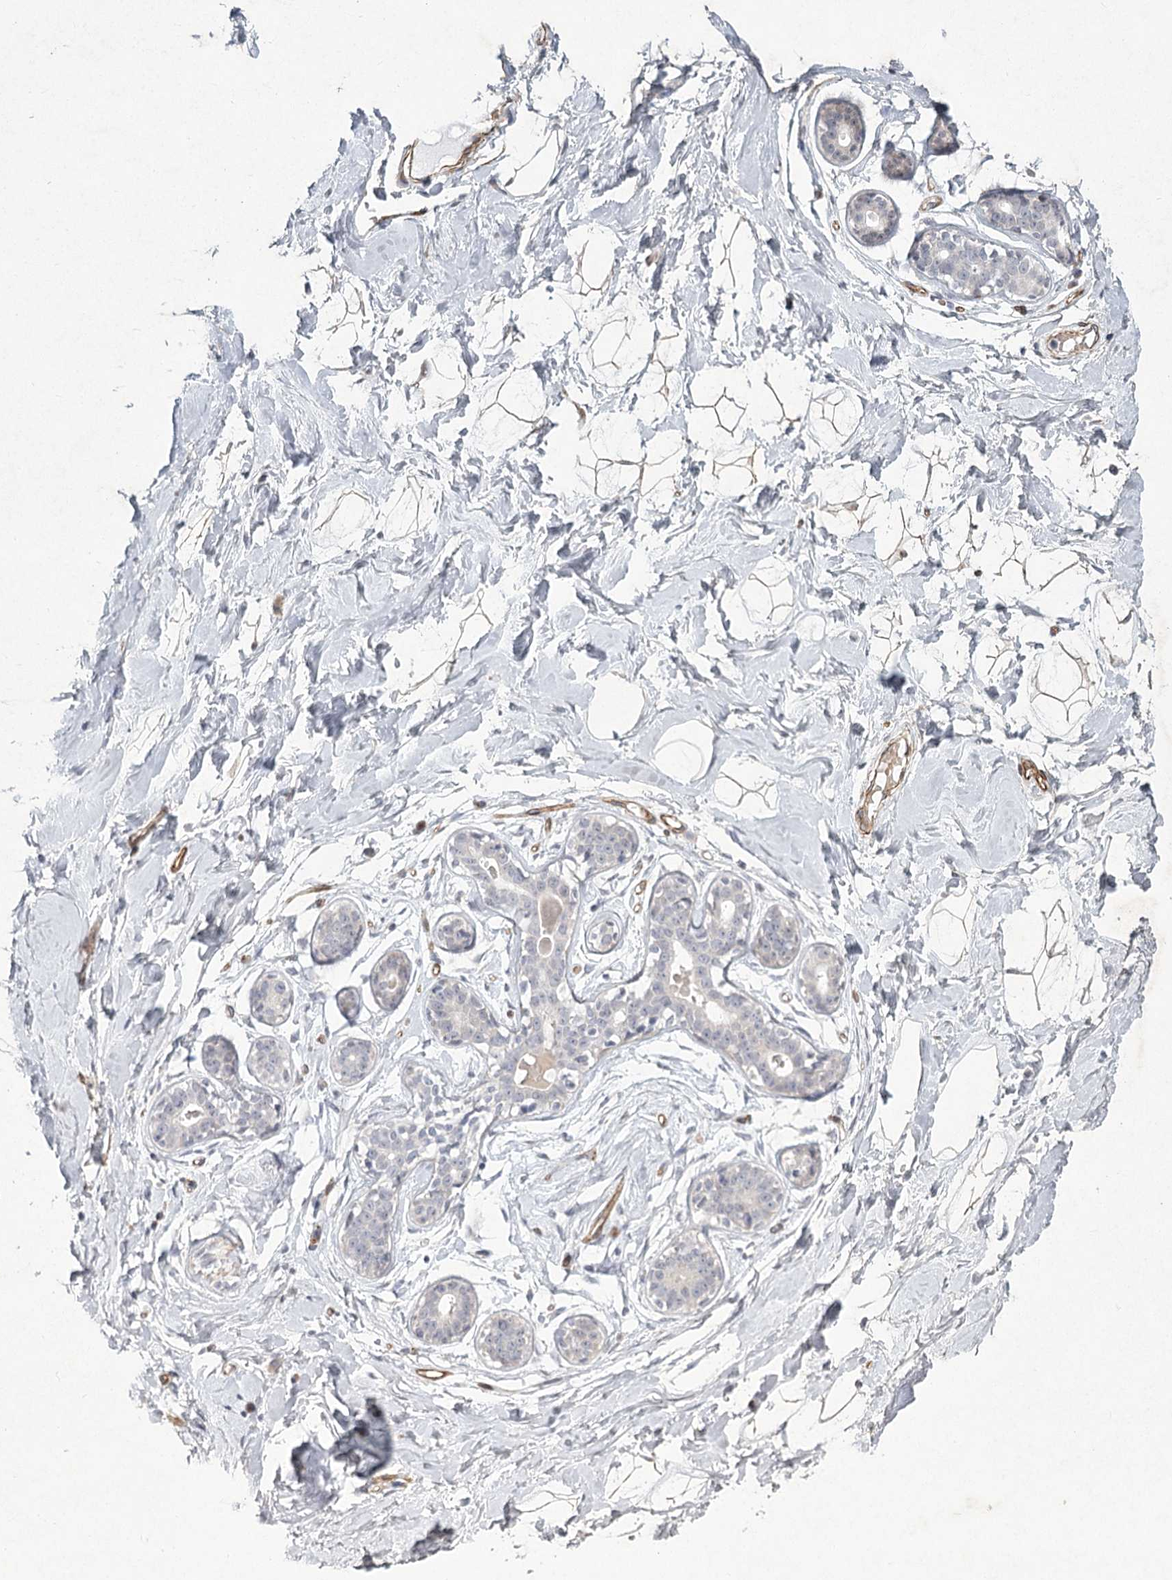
{"staining": {"intensity": "negative", "quantity": "none", "location": "none"}, "tissue": "breast", "cell_type": "Adipocytes", "image_type": "normal", "snomed": [{"axis": "morphology", "description": "Normal tissue, NOS"}, {"axis": "morphology", "description": "Adenoma, NOS"}, {"axis": "topography", "description": "Breast"}], "caption": "The micrograph displays no staining of adipocytes in benign breast.", "gene": "MEPE", "patient": {"sex": "female", "age": 23}}